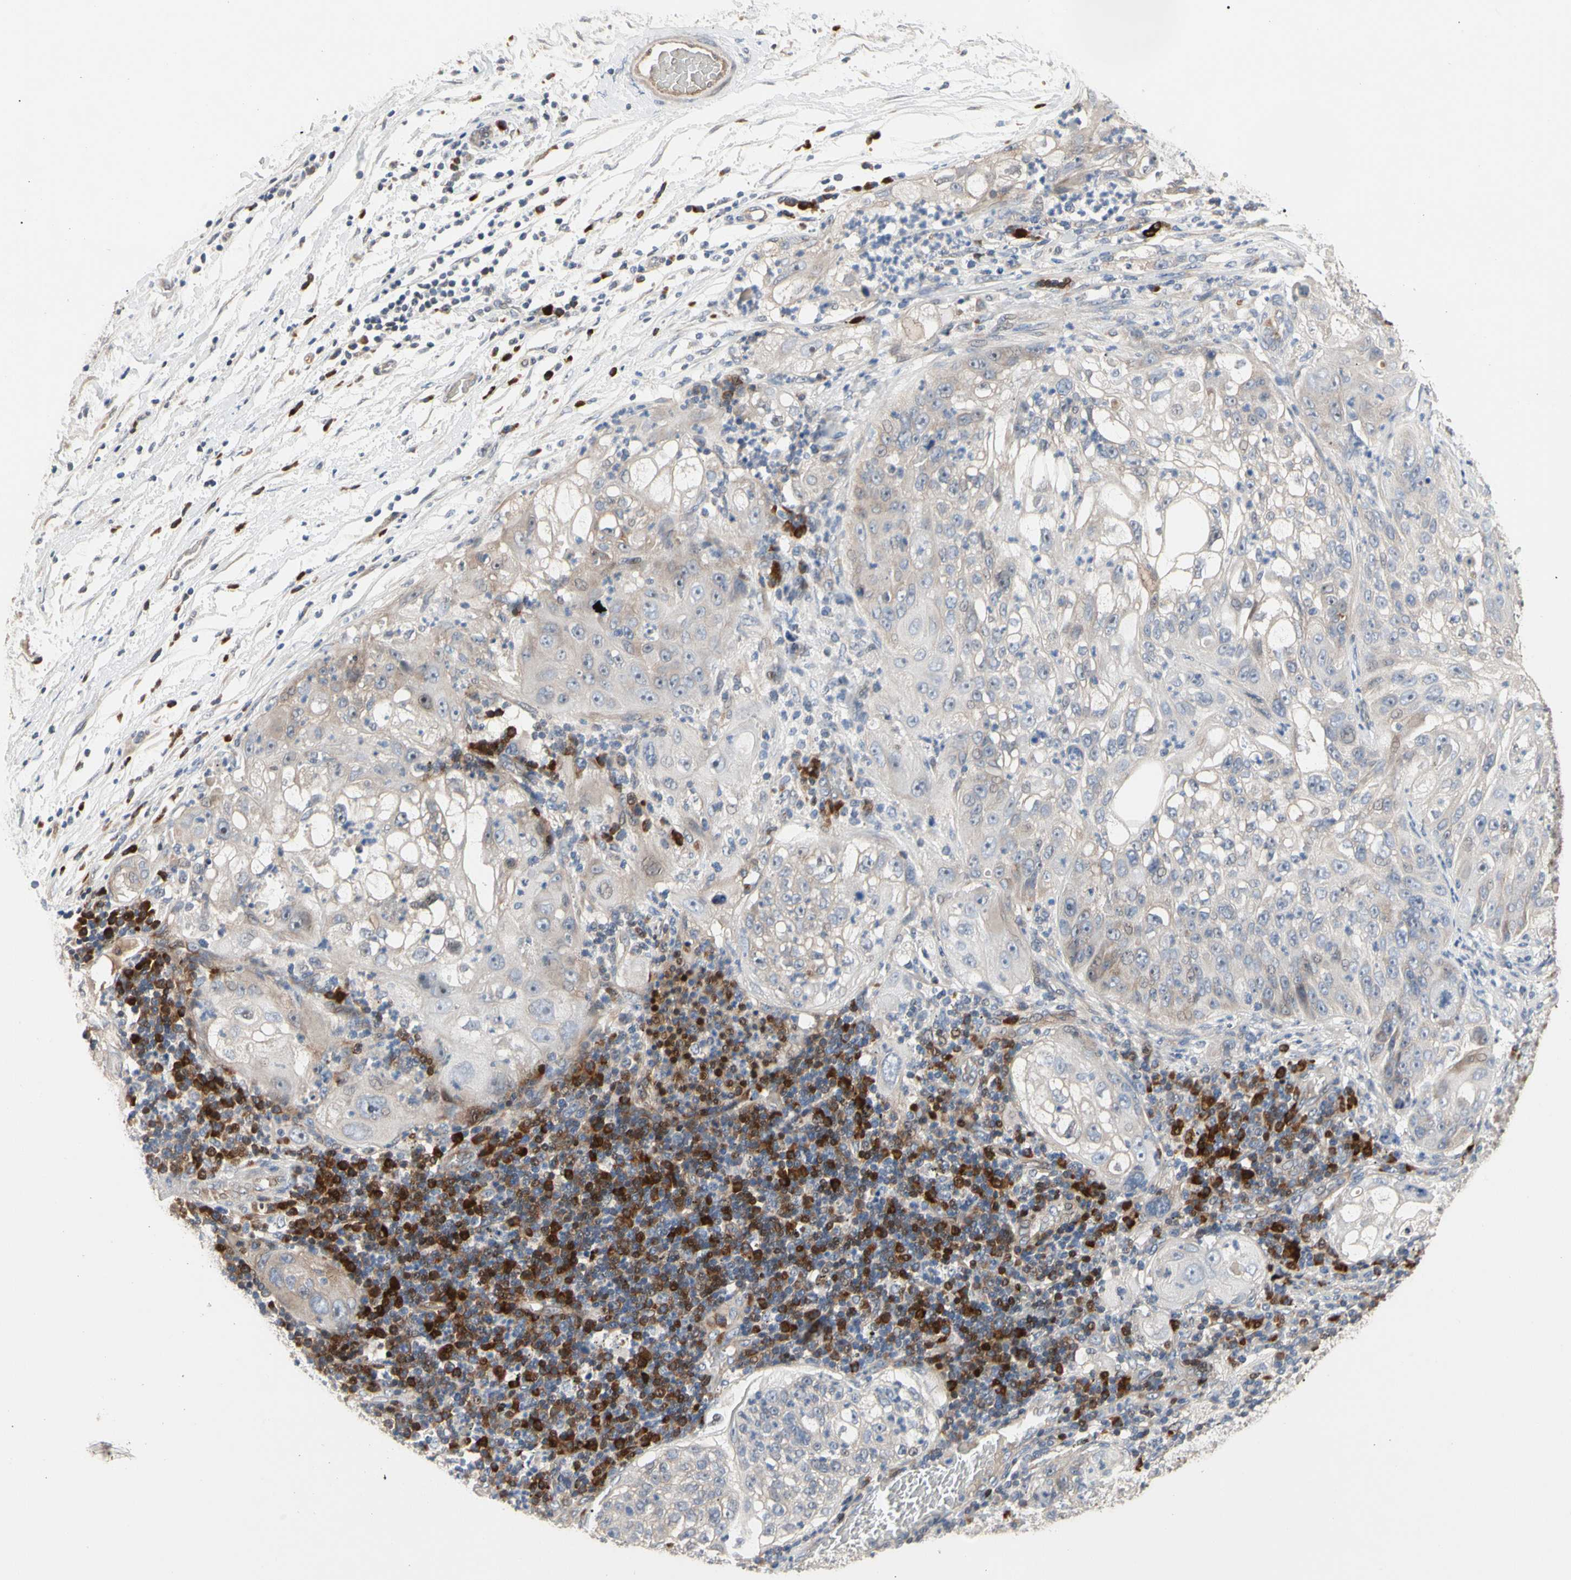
{"staining": {"intensity": "weak", "quantity": "<25%", "location": "cytoplasmic/membranous"}, "tissue": "lung cancer", "cell_type": "Tumor cells", "image_type": "cancer", "snomed": [{"axis": "morphology", "description": "Inflammation, NOS"}, {"axis": "morphology", "description": "Squamous cell carcinoma, NOS"}, {"axis": "topography", "description": "Lymph node"}, {"axis": "topography", "description": "Soft tissue"}, {"axis": "topography", "description": "Lung"}], "caption": "Image shows no protein staining in tumor cells of lung cancer tissue.", "gene": "HMGCR", "patient": {"sex": "male", "age": 66}}